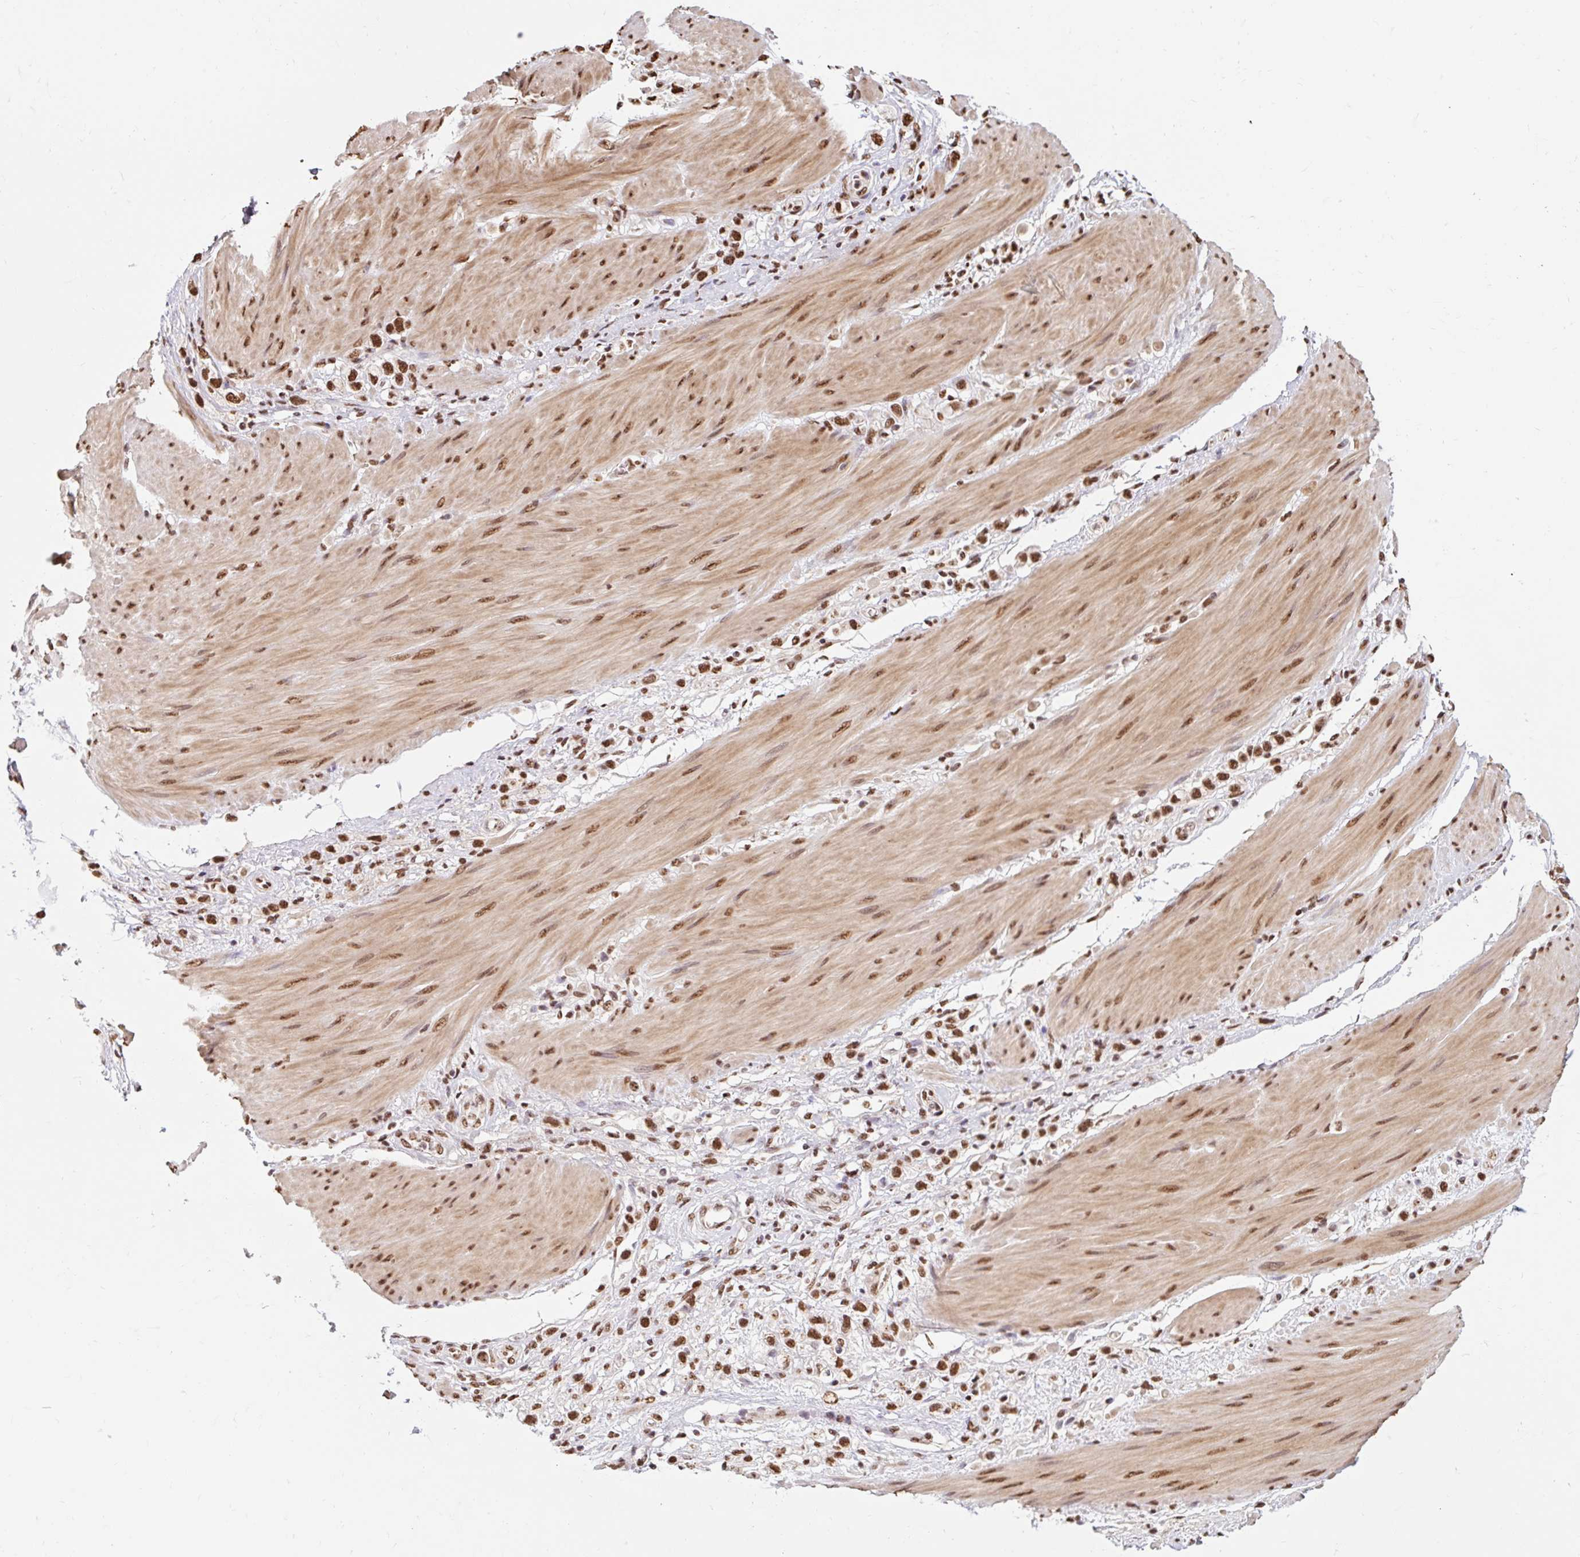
{"staining": {"intensity": "strong", "quantity": ">75%", "location": "nuclear"}, "tissue": "stomach cancer", "cell_type": "Tumor cells", "image_type": "cancer", "snomed": [{"axis": "morphology", "description": "Adenocarcinoma, NOS"}, {"axis": "topography", "description": "Stomach"}], "caption": "Stomach cancer stained with IHC demonstrates strong nuclear expression in about >75% of tumor cells.", "gene": "BICRA", "patient": {"sex": "female", "age": 65}}